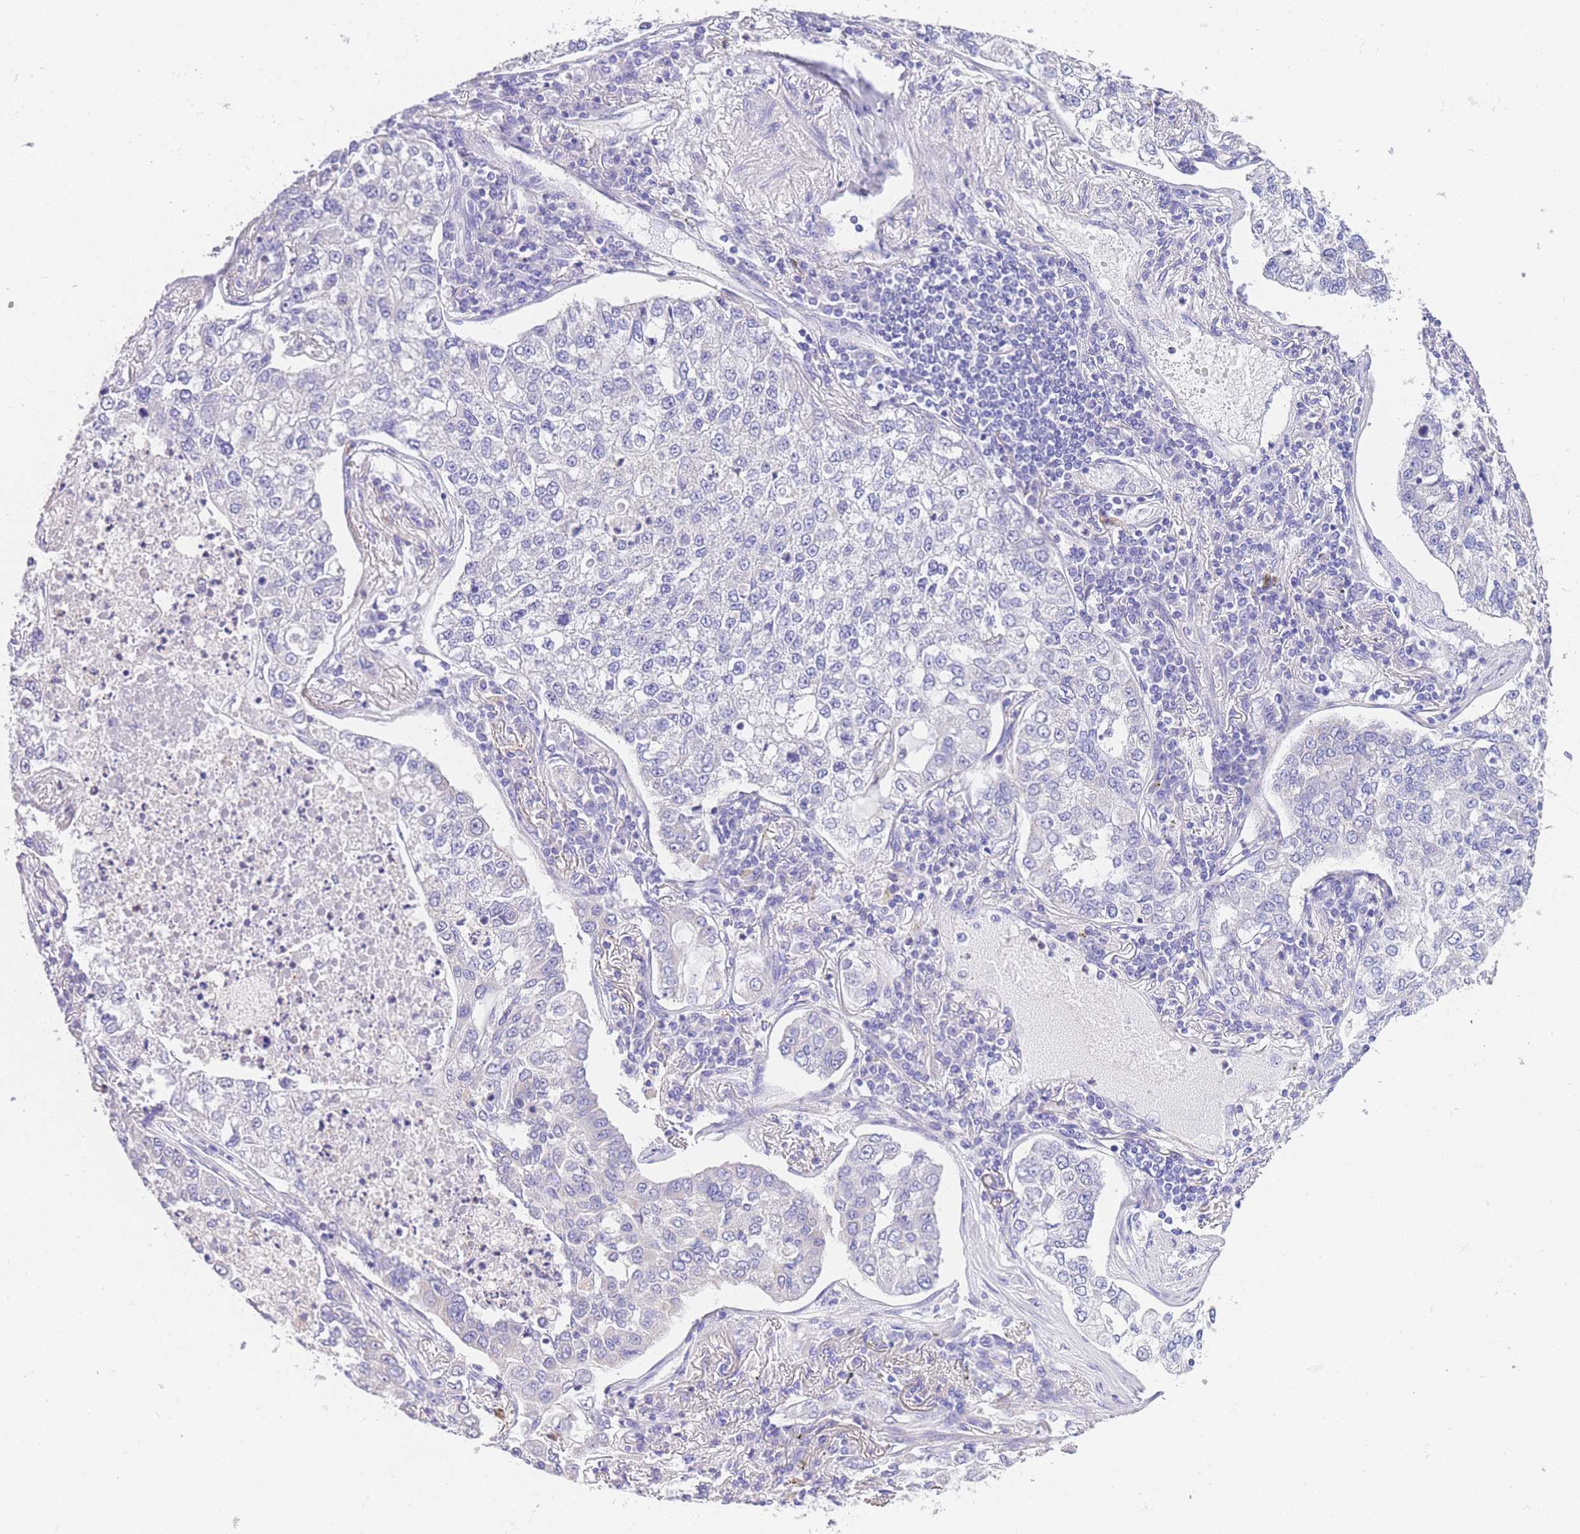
{"staining": {"intensity": "negative", "quantity": "none", "location": "none"}, "tissue": "lung cancer", "cell_type": "Tumor cells", "image_type": "cancer", "snomed": [{"axis": "morphology", "description": "Adenocarcinoma, NOS"}, {"axis": "topography", "description": "Lung"}], "caption": "High magnification brightfield microscopy of lung cancer (adenocarcinoma) stained with DAB (brown) and counterstained with hematoxylin (blue): tumor cells show no significant staining.", "gene": "EPN2", "patient": {"sex": "male", "age": 49}}